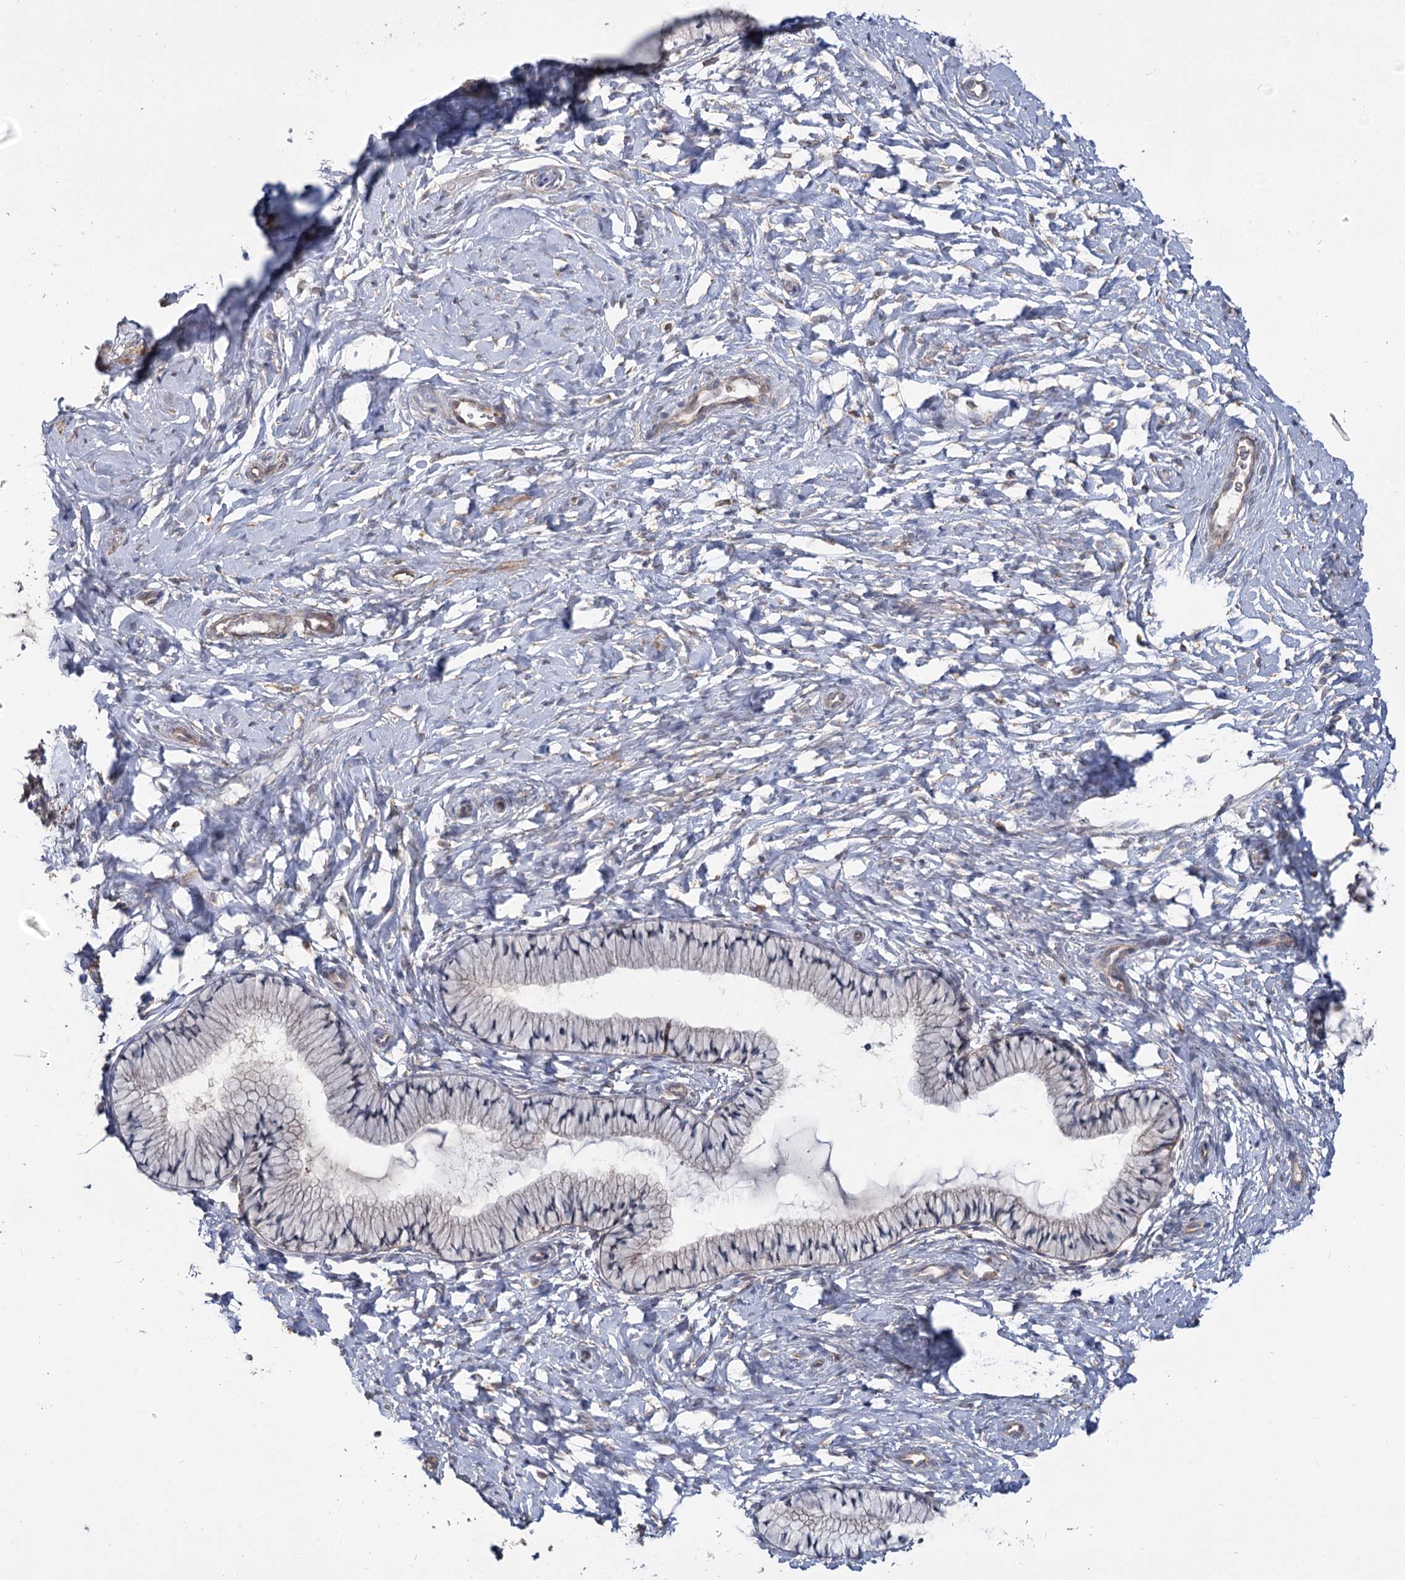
{"staining": {"intensity": "weak", "quantity": "25%-75%", "location": "cytoplasmic/membranous"}, "tissue": "cervix", "cell_type": "Glandular cells", "image_type": "normal", "snomed": [{"axis": "morphology", "description": "Normal tissue, NOS"}, {"axis": "topography", "description": "Cervix"}], "caption": "The histopathology image shows immunohistochemical staining of unremarkable cervix. There is weak cytoplasmic/membranous positivity is seen in about 25%-75% of glandular cells.", "gene": "TBC1D9B", "patient": {"sex": "female", "age": 33}}